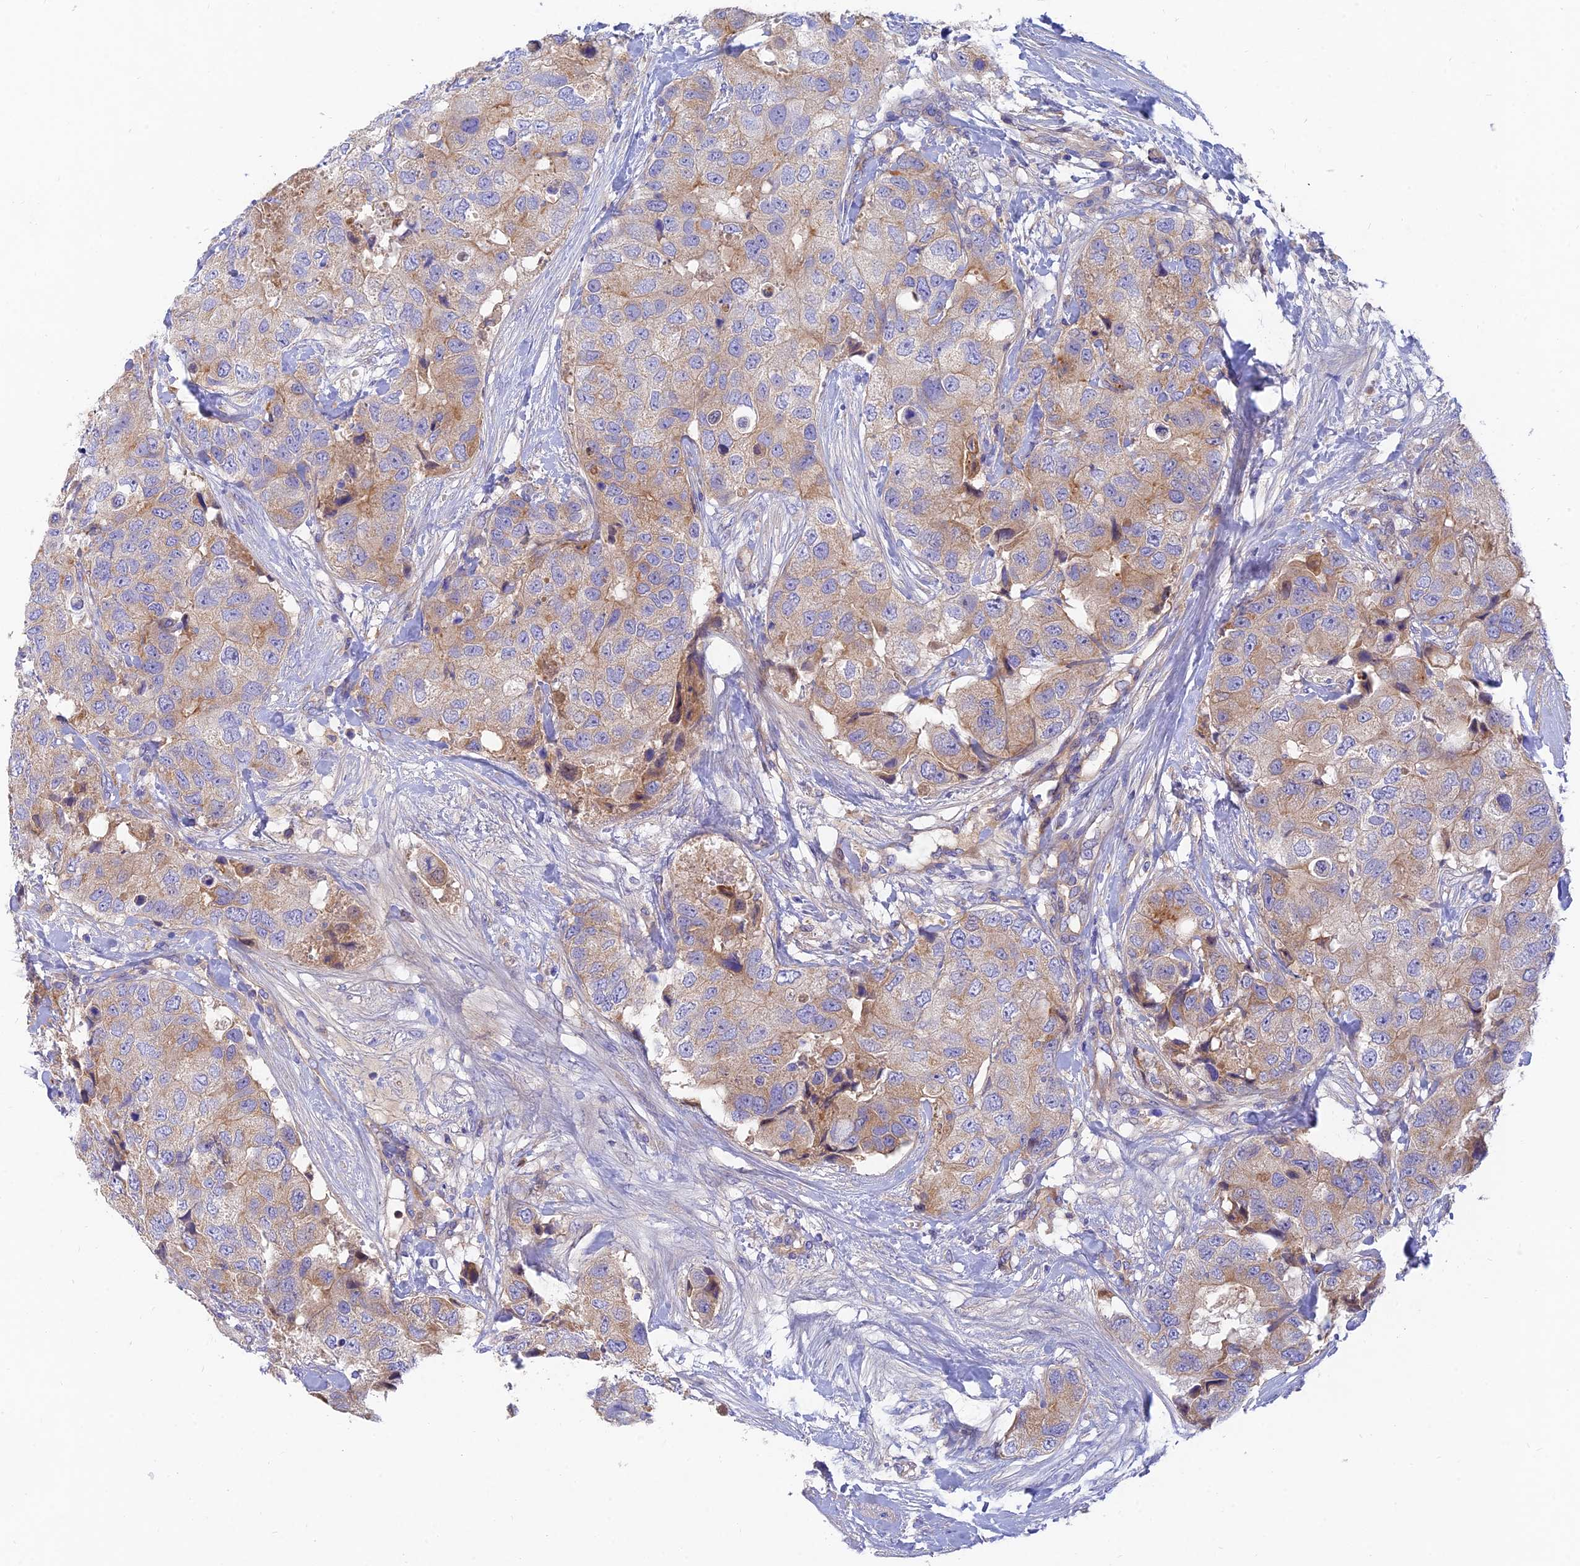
{"staining": {"intensity": "moderate", "quantity": "<25%", "location": "cytoplasmic/membranous"}, "tissue": "breast cancer", "cell_type": "Tumor cells", "image_type": "cancer", "snomed": [{"axis": "morphology", "description": "Duct carcinoma"}, {"axis": "topography", "description": "Breast"}], "caption": "The micrograph exhibits immunohistochemical staining of invasive ductal carcinoma (breast). There is moderate cytoplasmic/membranous positivity is present in about <25% of tumor cells. (IHC, brightfield microscopy, high magnification).", "gene": "MROH1", "patient": {"sex": "female", "age": 62}}